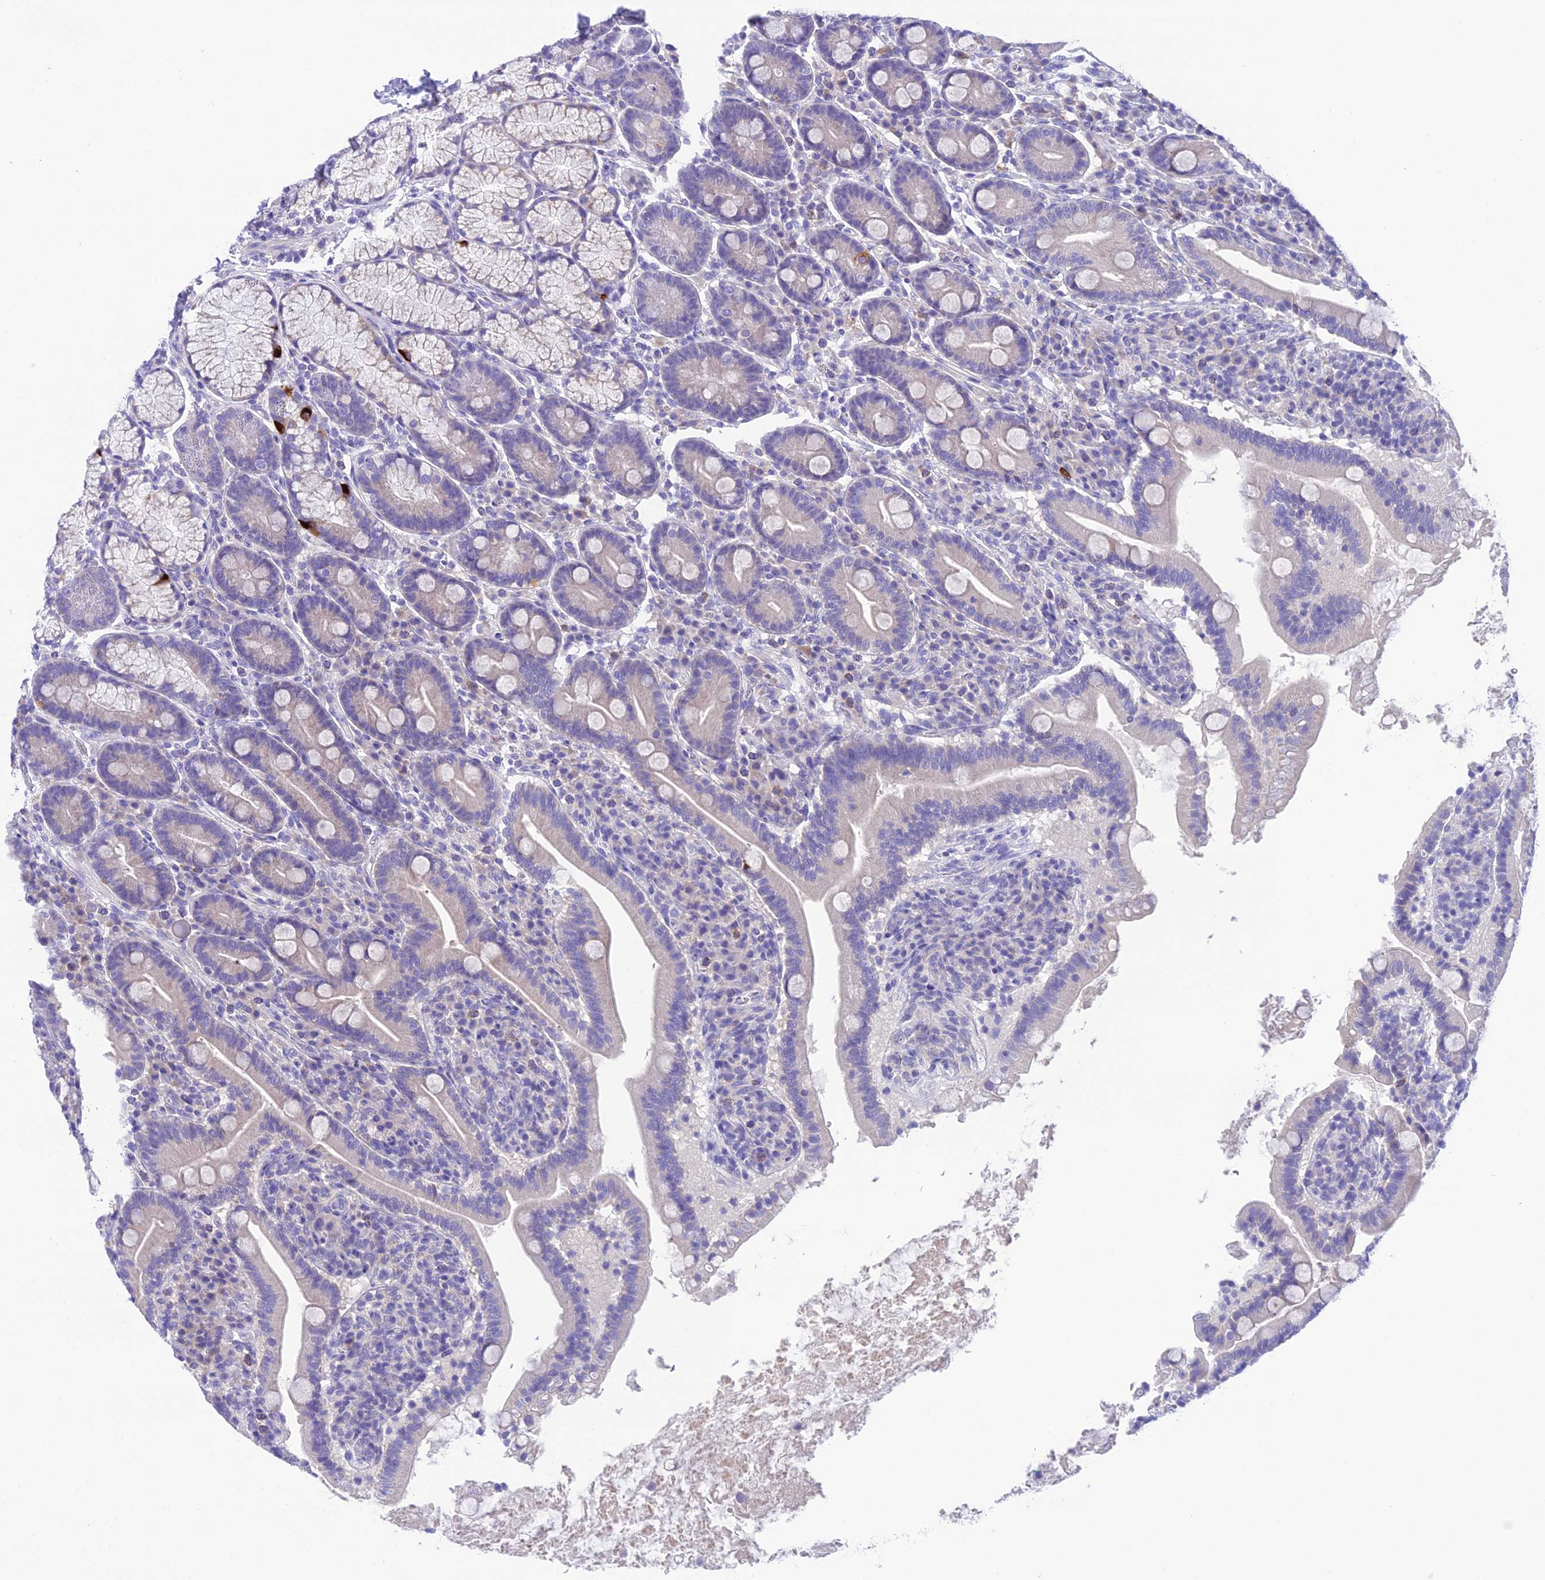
{"staining": {"intensity": "negative", "quantity": "none", "location": "none"}, "tissue": "duodenum", "cell_type": "Glandular cells", "image_type": "normal", "snomed": [{"axis": "morphology", "description": "Normal tissue, NOS"}, {"axis": "topography", "description": "Duodenum"}], "caption": "This is a photomicrograph of immunohistochemistry staining of unremarkable duodenum, which shows no expression in glandular cells. (DAB IHC with hematoxylin counter stain).", "gene": "KIAA0408", "patient": {"sex": "male", "age": 35}}